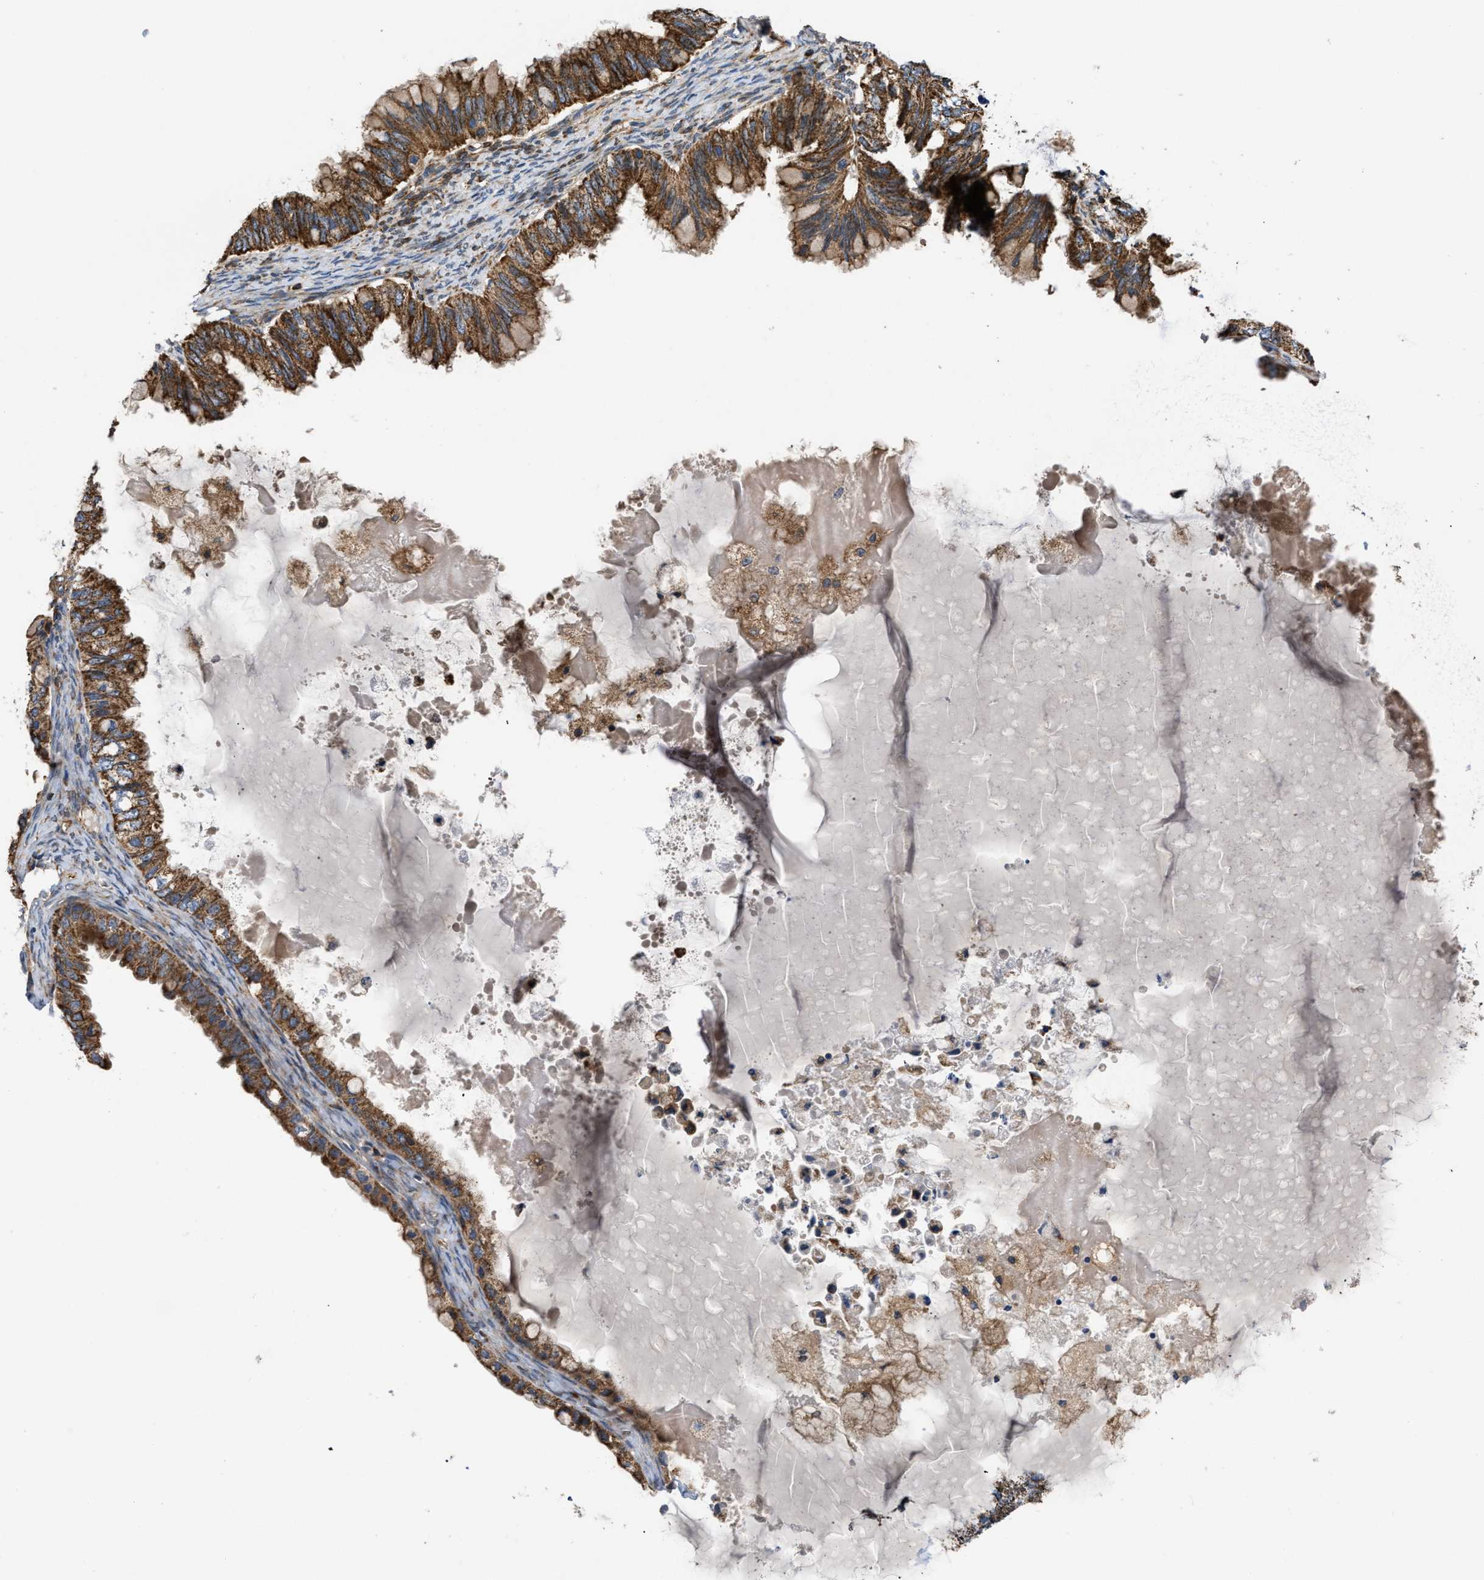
{"staining": {"intensity": "strong", "quantity": ">75%", "location": "cytoplasmic/membranous"}, "tissue": "ovarian cancer", "cell_type": "Tumor cells", "image_type": "cancer", "snomed": [{"axis": "morphology", "description": "Cystadenocarcinoma, mucinous, NOS"}, {"axis": "topography", "description": "Ovary"}], "caption": "Ovarian cancer stained for a protein shows strong cytoplasmic/membranous positivity in tumor cells.", "gene": "OPTN", "patient": {"sex": "female", "age": 80}}